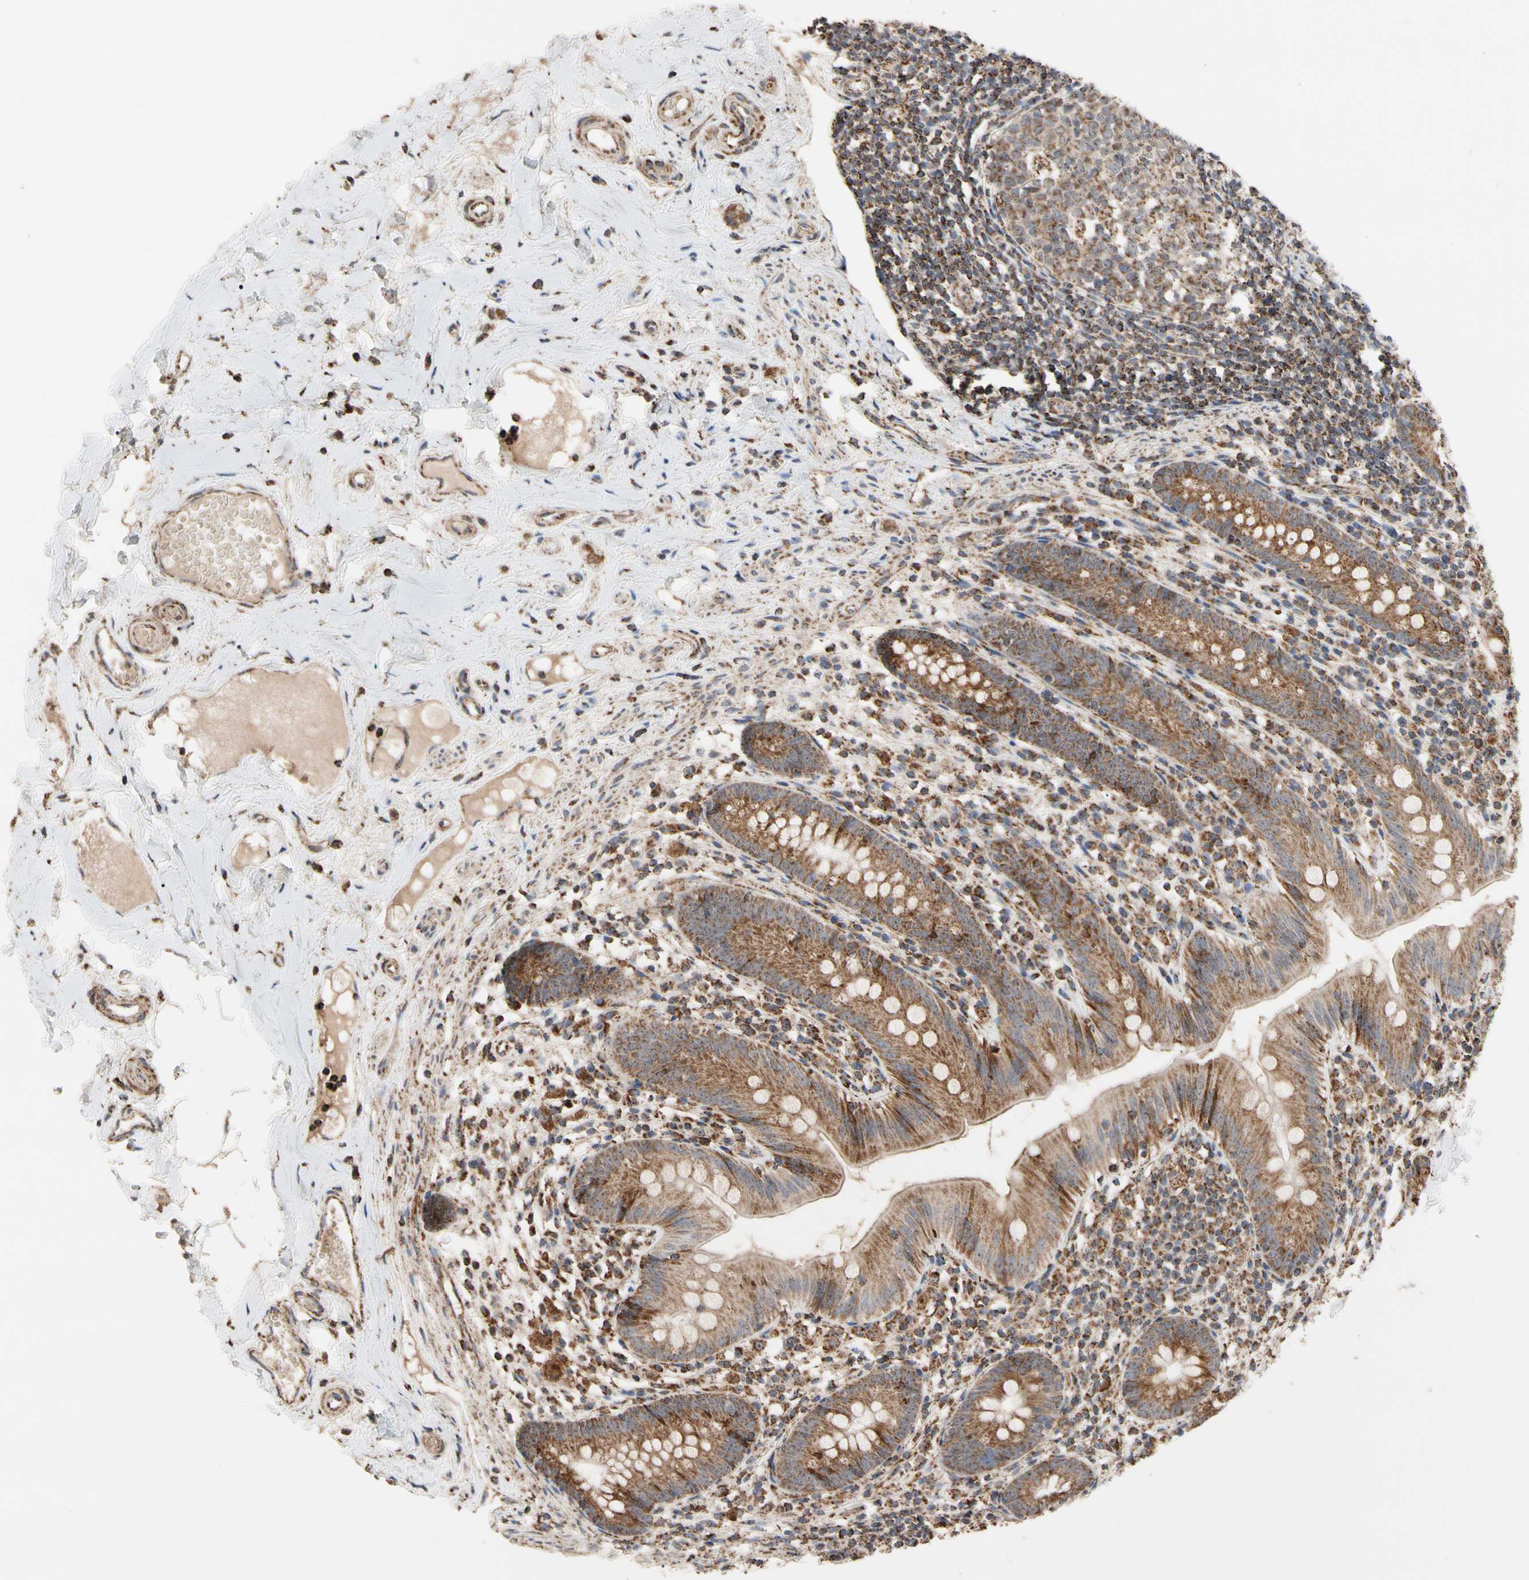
{"staining": {"intensity": "strong", "quantity": ">75%", "location": "cytoplasmic/membranous"}, "tissue": "appendix", "cell_type": "Glandular cells", "image_type": "normal", "snomed": [{"axis": "morphology", "description": "Normal tissue, NOS"}, {"axis": "topography", "description": "Appendix"}], "caption": "A brown stain highlights strong cytoplasmic/membranous positivity of a protein in glandular cells of unremarkable appendix. (Brightfield microscopy of DAB IHC at high magnification).", "gene": "FAM110B", "patient": {"sex": "male", "age": 52}}